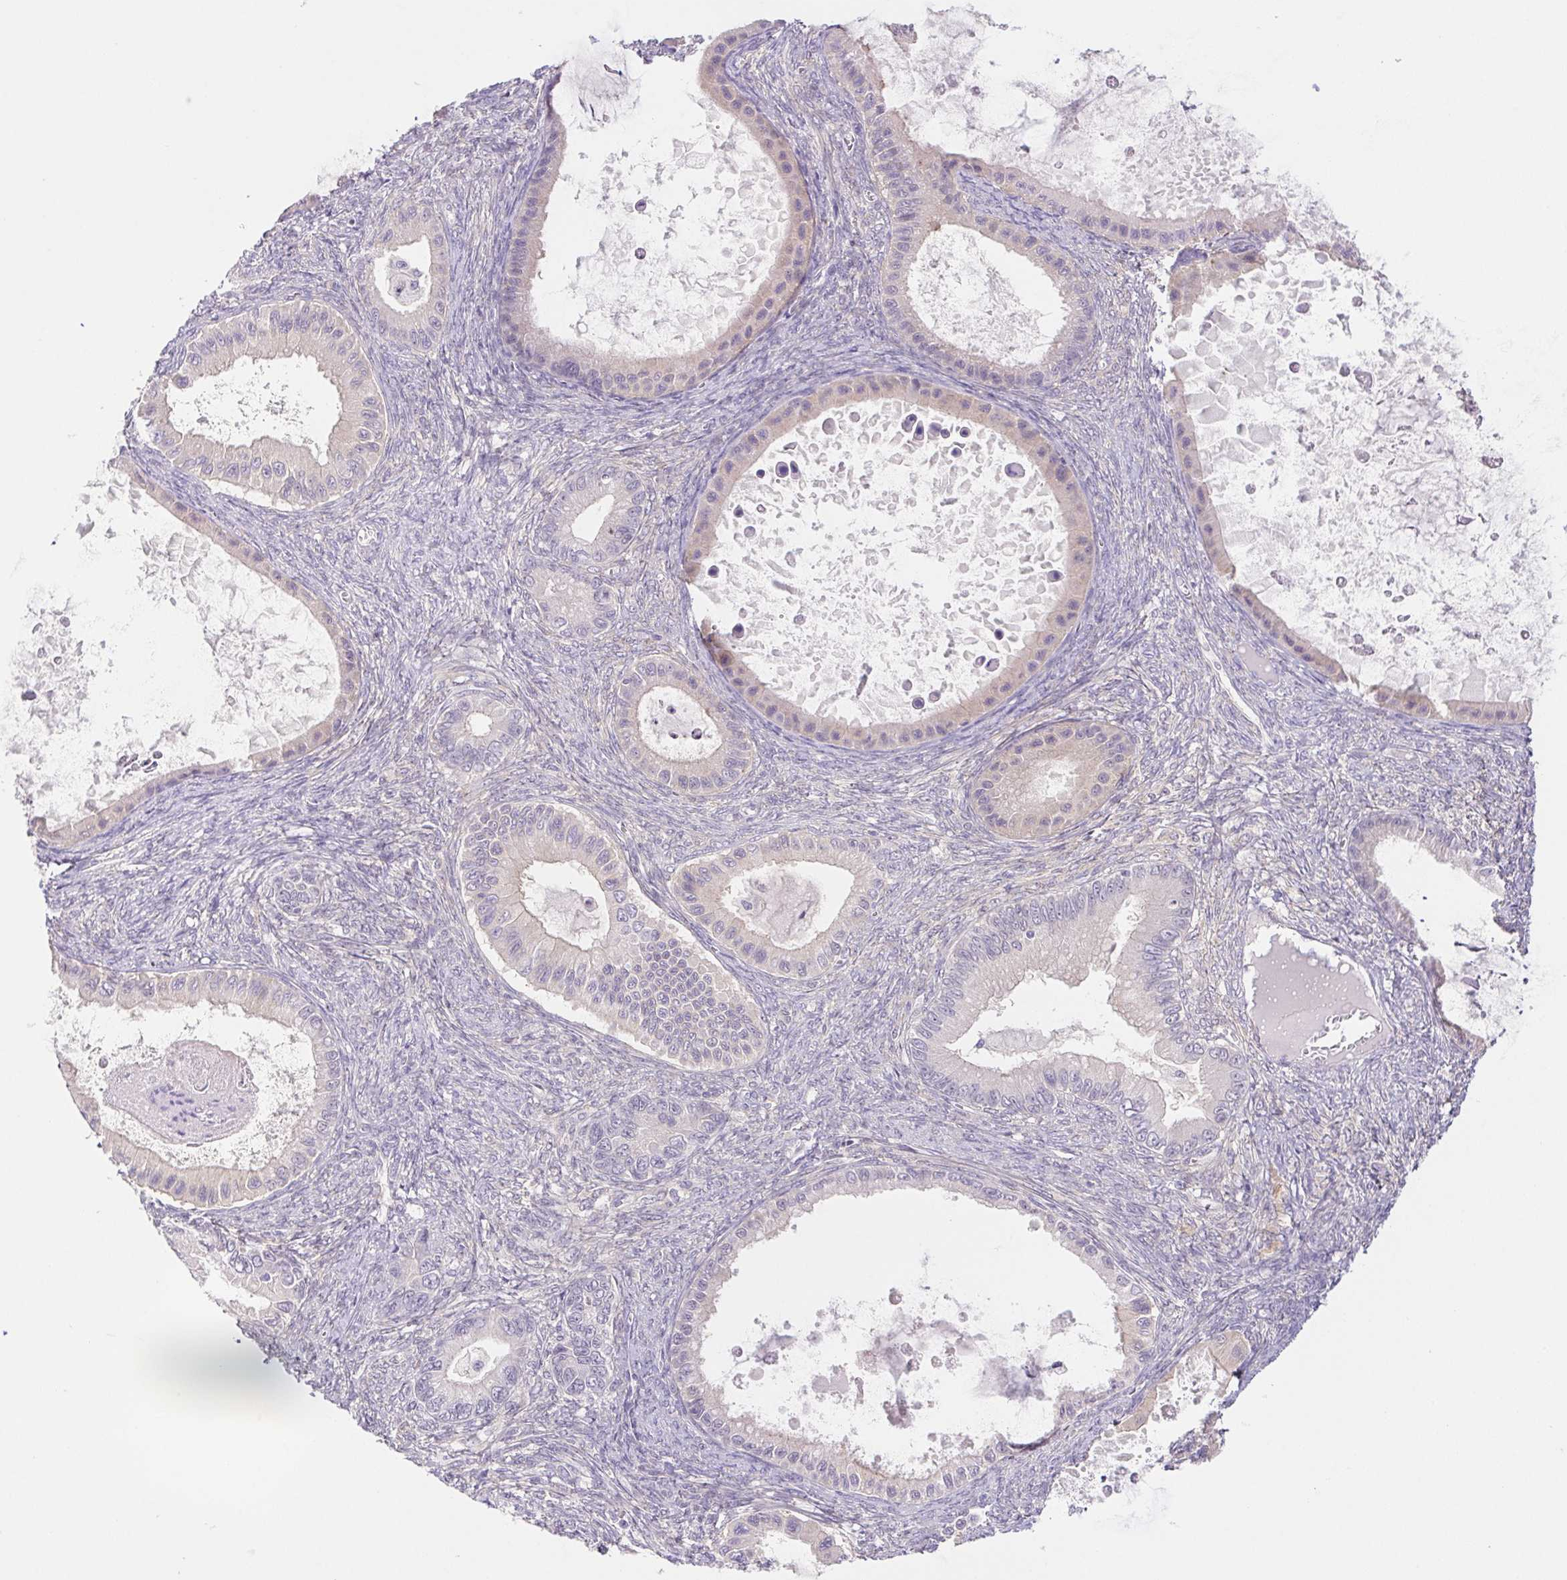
{"staining": {"intensity": "negative", "quantity": "none", "location": "none"}, "tissue": "ovarian cancer", "cell_type": "Tumor cells", "image_type": "cancer", "snomed": [{"axis": "morphology", "description": "Cystadenocarcinoma, mucinous, NOS"}, {"axis": "topography", "description": "Ovary"}], "caption": "Photomicrograph shows no significant protein expression in tumor cells of ovarian cancer (mucinous cystadenocarcinoma).", "gene": "DYNC2LI1", "patient": {"sex": "female", "age": 64}}